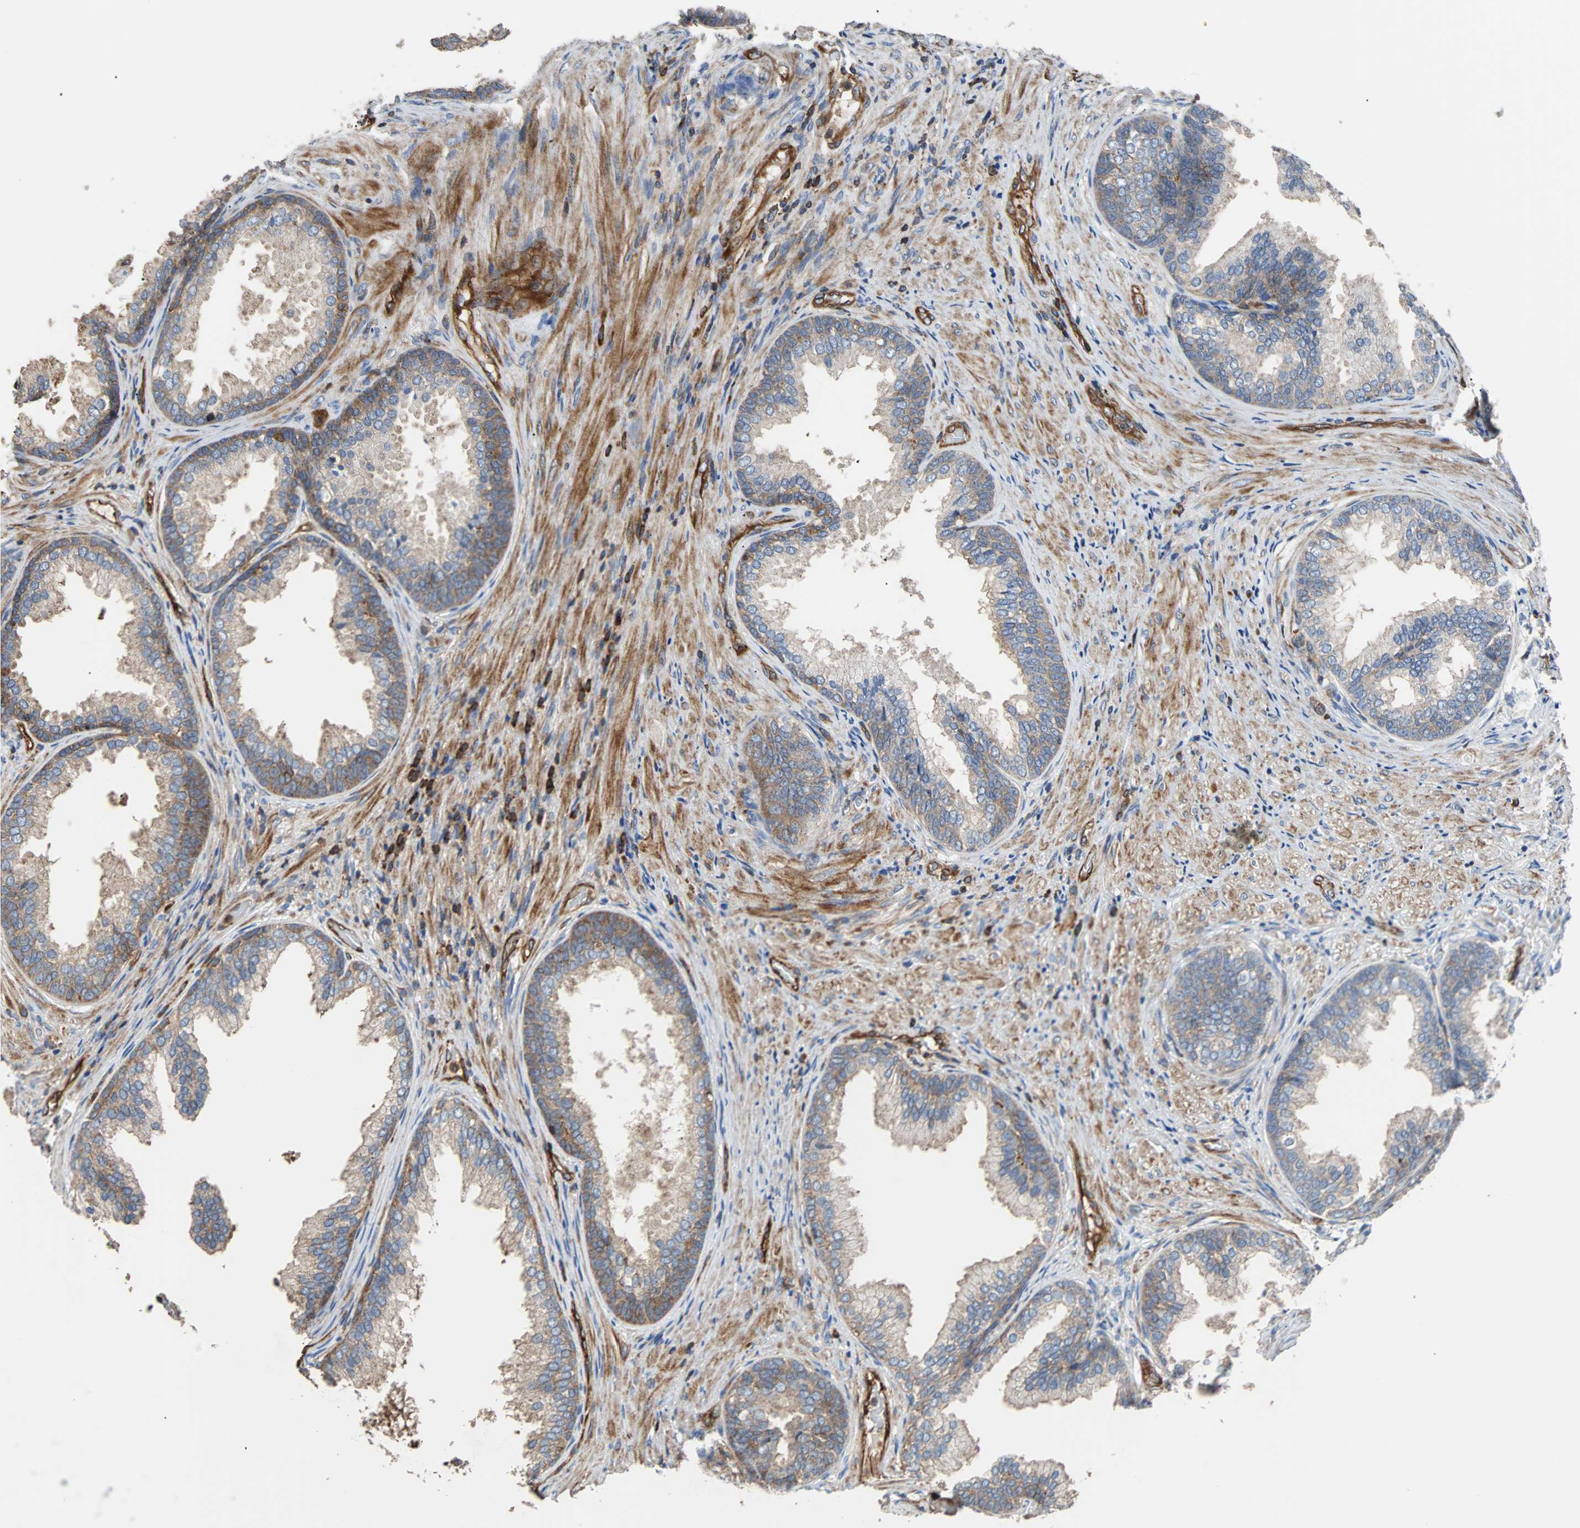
{"staining": {"intensity": "weak", "quantity": "25%-75%", "location": "cytoplasmic/membranous"}, "tissue": "prostate", "cell_type": "Glandular cells", "image_type": "normal", "snomed": [{"axis": "morphology", "description": "Normal tissue, NOS"}, {"axis": "topography", "description": "Prostate"}], "caption": "DAB (3,3'-diaminobenzidine) immunohistochemical staining of normal human prostate exhibits weak cytoplasmic/membranous protein staining in about 25%-75% of glandular cells. Ihc stains the protein in brown and the nuclei are stained blue.", "gene": "PLCG2", "patient": {"sex": "male", "age": 76}}